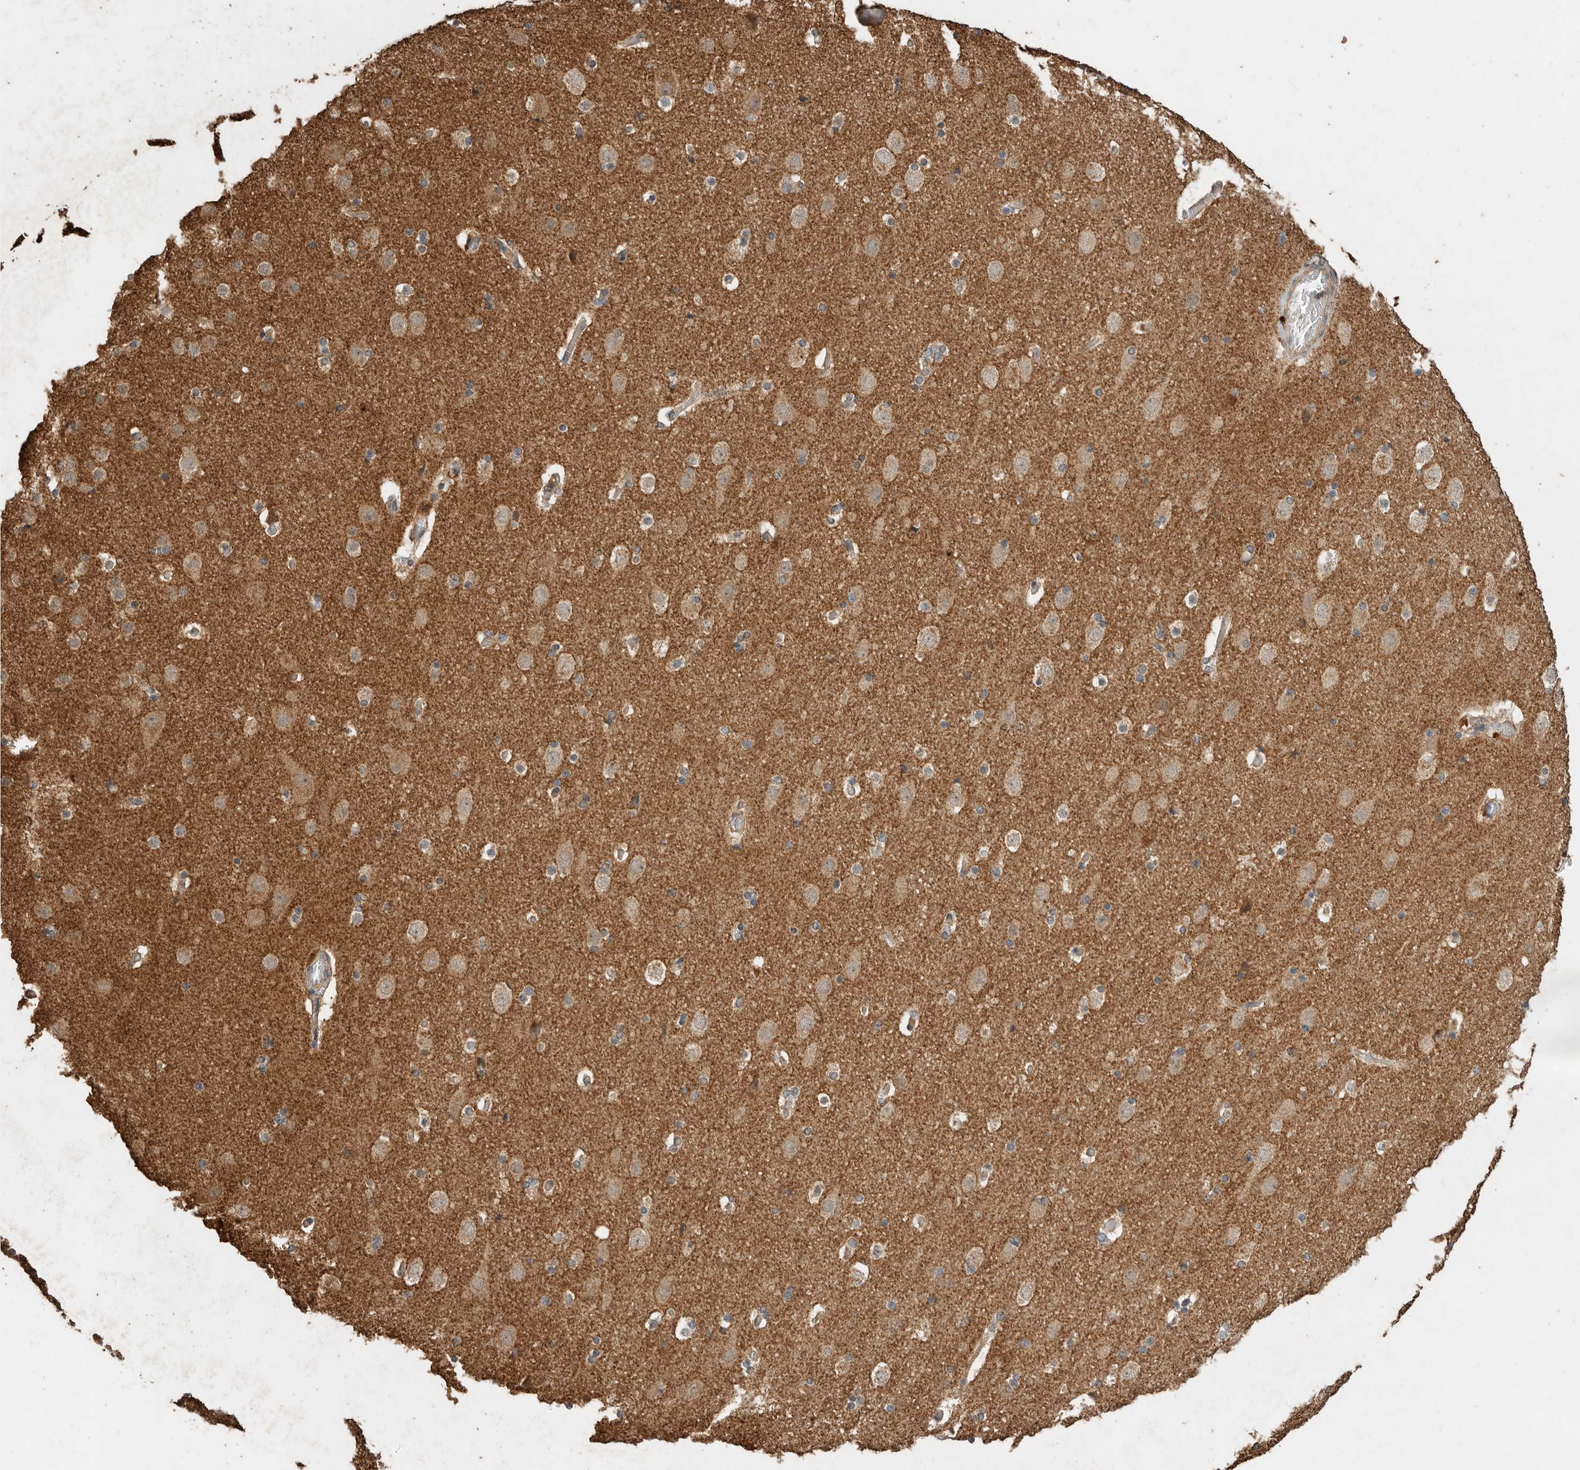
{"staining": {"intensity": "weak", "quantity": ">75%", "location": "cytoplasmic/membranous"}, "tissue": "cerebral cortex", "cell_type": "Endothelial cells", "image_type": "normal", "snomed": [{"axis": "morphology", "description": "Normal tissue, NOS"}, {"axis": "topography", "description": "Cerebral cortex"}], "caption": "DAB immunohistochemical staining of benign human cerebral cortex shows weak cytoplasmic/membranous protein staining in about >75% of endothelial cells.", "gene": "CTF1", "patient": {"sex": "male", "age": 57}}